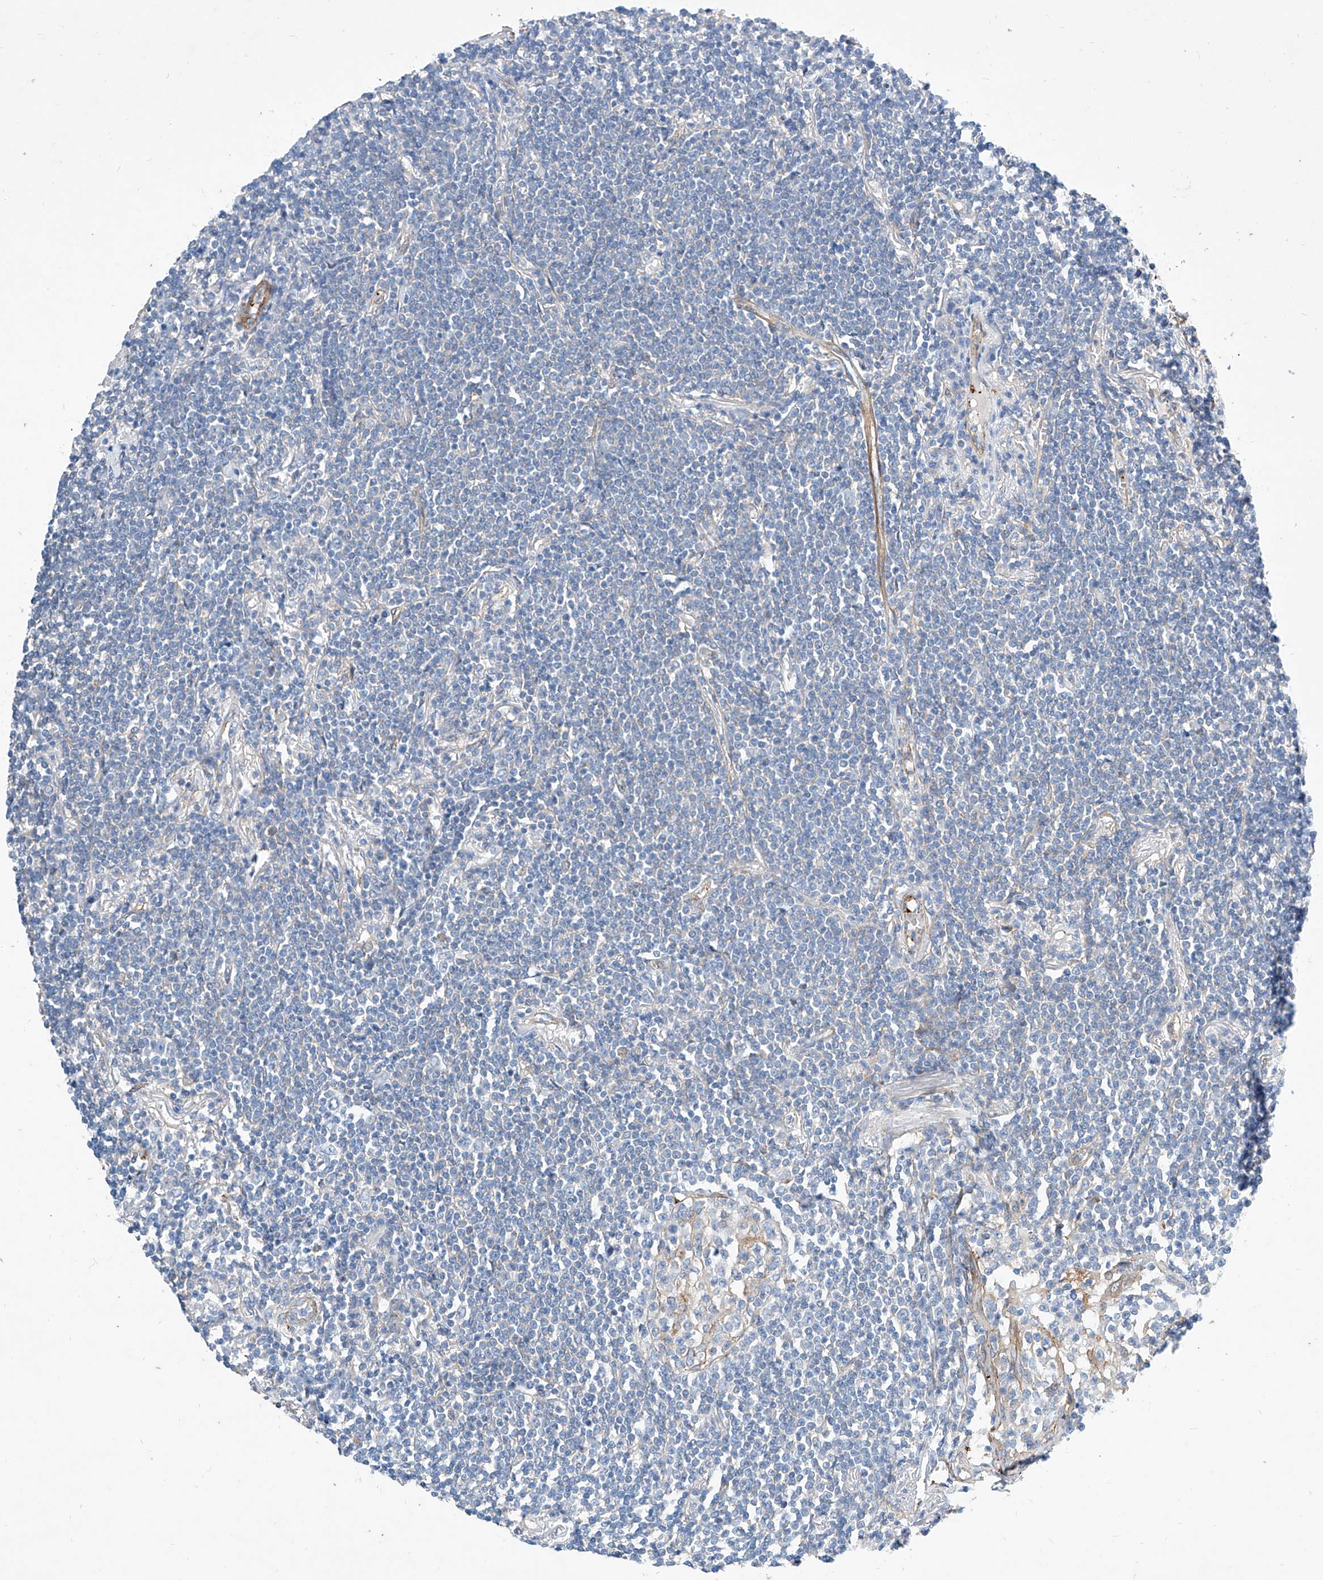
{"staining": {"intensity": "negative", "quantity": "none", "location": "none"}, "tissue": "lymphoma", "cell_type": "Tumor cells", "image_type": "cancer", "snomed": [{"axis": "morphology", "description": "Malignant lymphoma, non-Hodgkin's type, Low grade"}, {"axis": "topography", "description": "Lung"}], "caption": "Tumor cells are negative for brown protein staining in low-grade malignant lymphoma, non-Hodgkin's type. (DAB immunohistochemistry visualized using brightfield microscopy, high magnification).", "gene": "TAS2R60", "patient": {"sex": "female", "age": 71}}